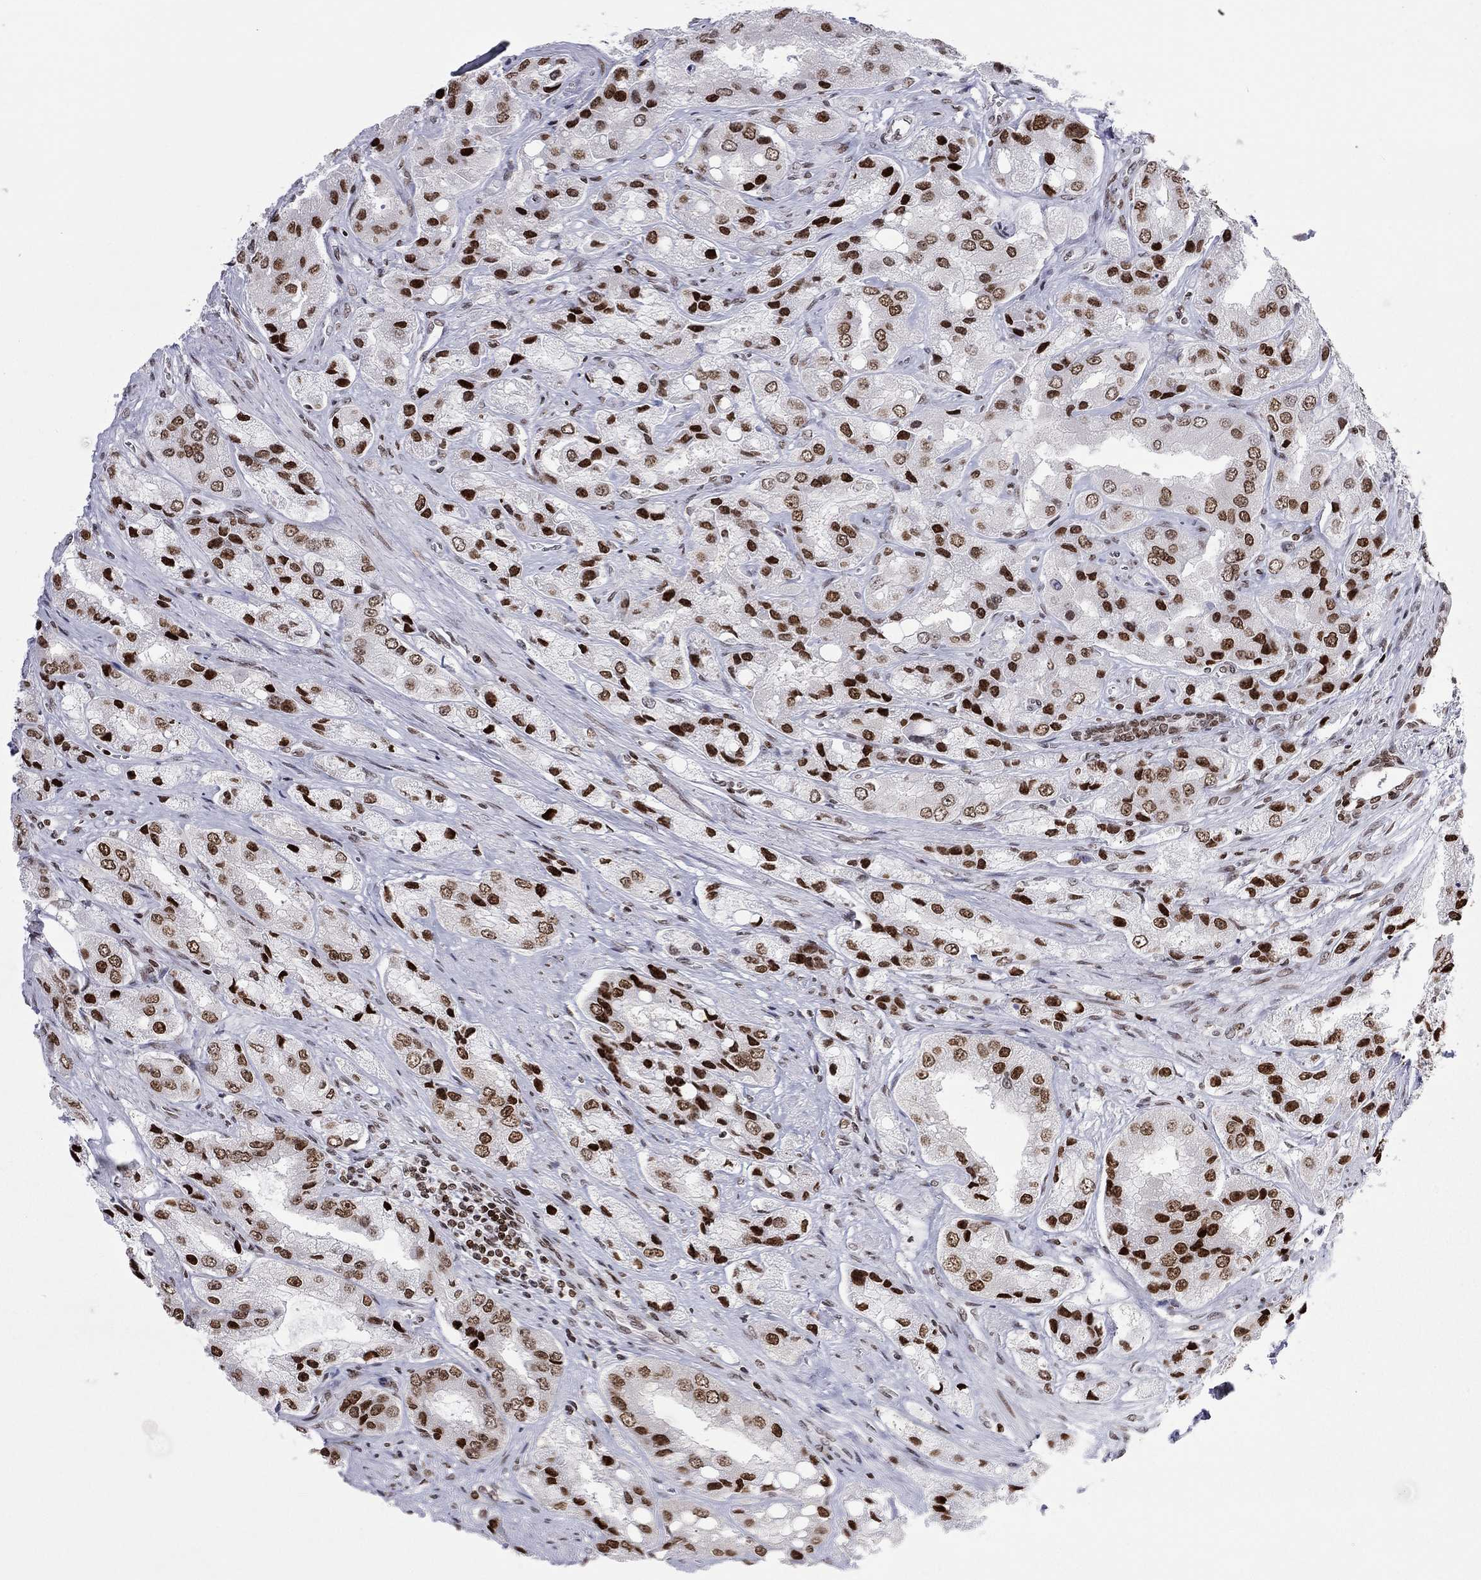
{"staining": {"intensity": "strong", "quantity": "25%-75%", "location": "nuclear"}, "tissue": "prostate cancer", "cell_type": "Tumor cells", "image_type": "cancer", "snomed": [{"axis": "morphology", "description": "Adenocarcinoma, Low grade"}, {"axis": "topography", "description": "Prostate"}], "caption": "Immunohistochemical staining of human prostate cancer (adenocarcinoma (low-grade)) shows strong nuclear protein staining in approximately 25%-75% of tumor cells.", "gene": "H2AX", "patient": {"sex": "male", "age": 69}}